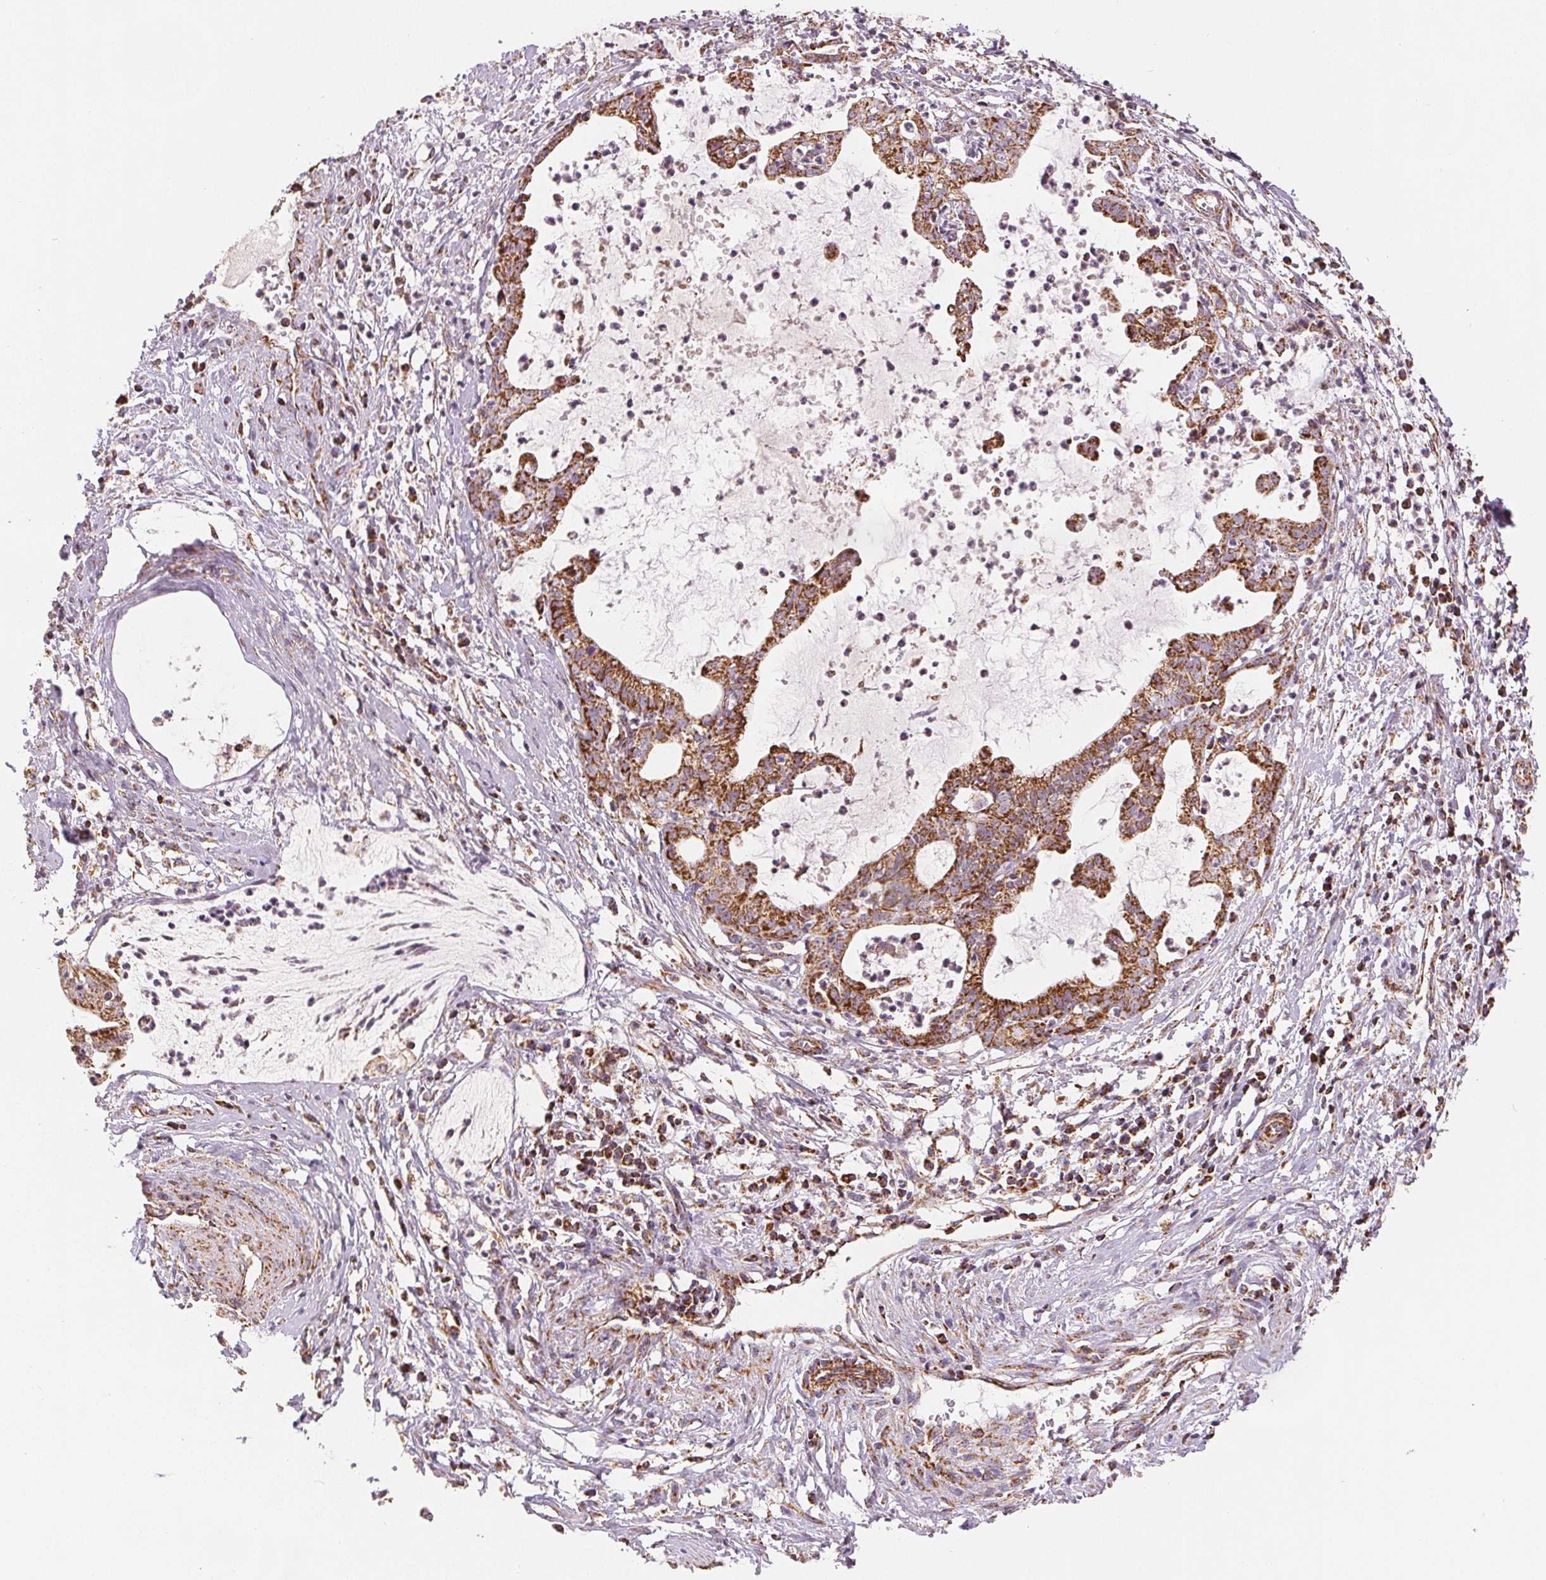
{"staining": {"intensity": "strong", "quantity": ">75%", "location": "cytoplasmic/membranous"}, "tissue": "cervical cancer", "cell_type": "Tumor cells", "image_type": "cancer", "snomed": [{"axis": "morphology", "description": "Normal tissue, NOS"}, {"axis": "morphology", "description": "Adenocarcinoma, NOS"}, {"axis": "topography", "description": "Cervix"}], "caption": "A brown stain highlights strong cytoplasmic/membranous staining of a protein in human adenocarcinoma (cervical) tumor cells.", "gene": "SDHB", "patient": {"sex": "female", "age": 38}}